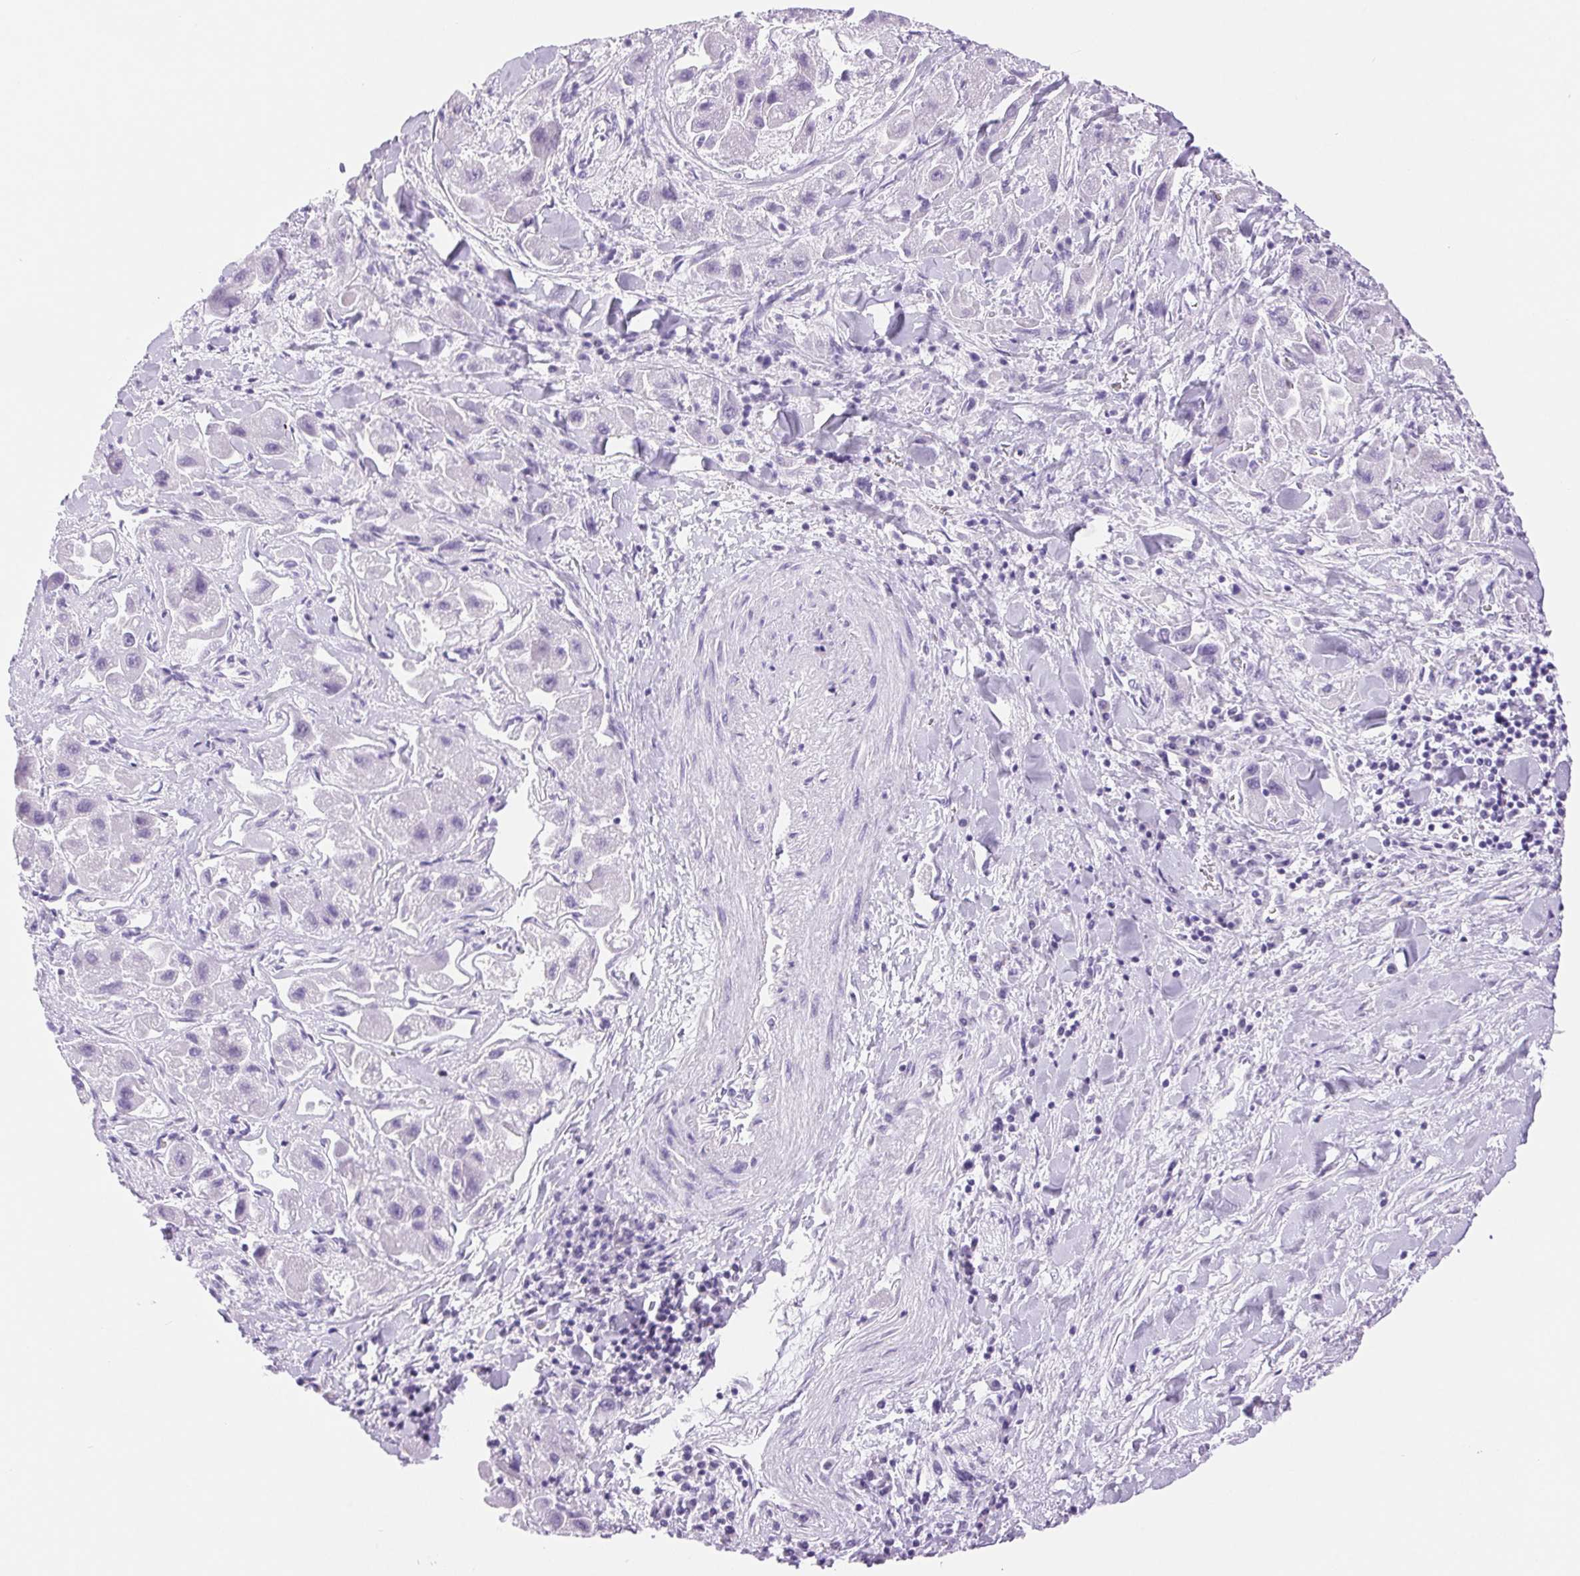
{"staining": {"intensity": "negative", "quantity": "none", "location": "none"}, "tissue": "liver cancer", "cell_type": "Tumor cells", "image_type": "cancer", "snomed": [{"axis": "morphology", "description": "Carcinoma, Hepatocellular, NOS"}, {"axis": "topography", "description": "Liver"}], "caption": "A high-resolution image shows IHC staining of hepatocellular carcinoma (liver), which reveals no significant staining in tumor cells.", "gene": "SERPINB3", "patient": {"sex": "male", "age": 24}}